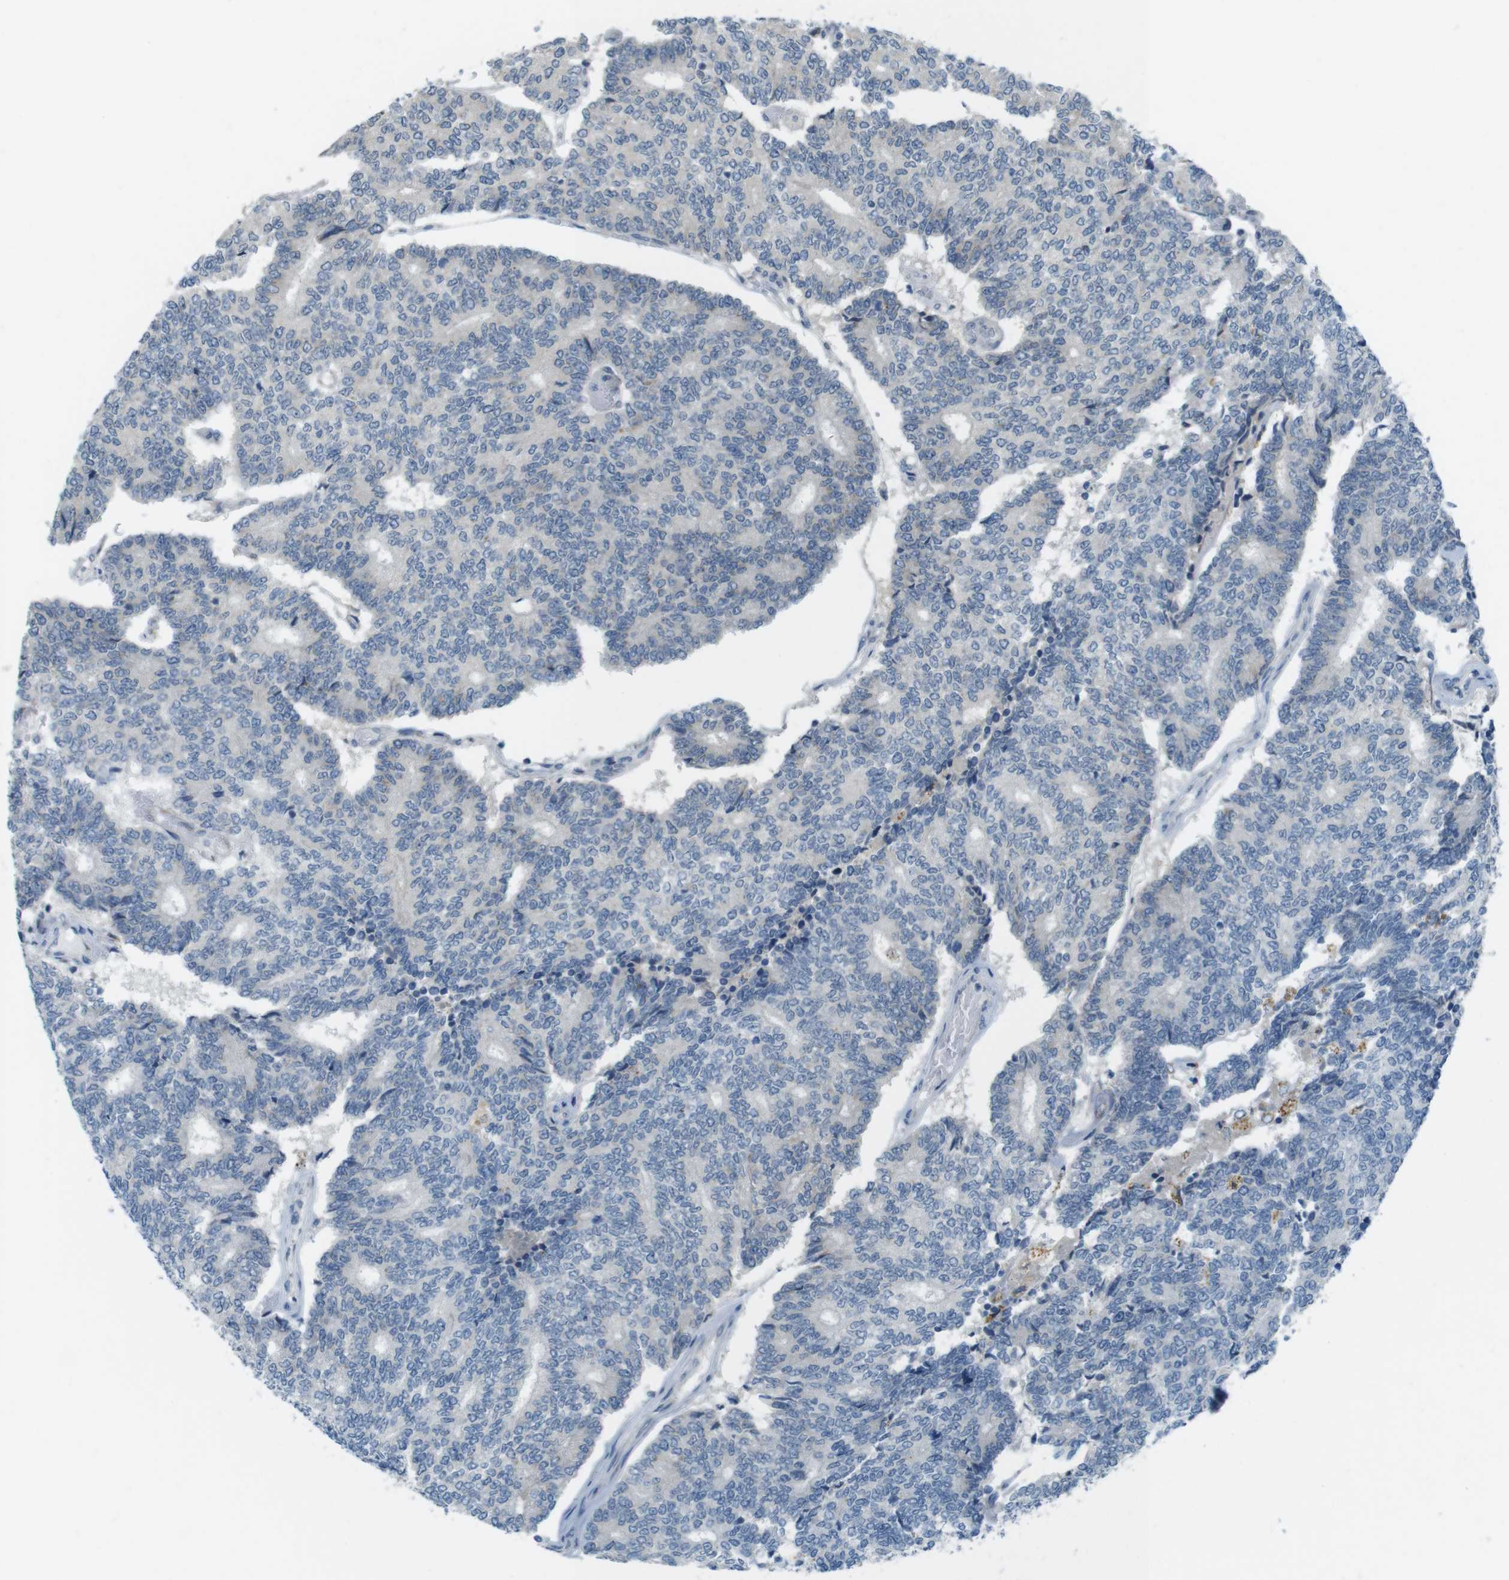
{"staining": {"intensity": "negative", "quantity": "none", "location": "none"}, "tissue": "prostate cancer", "cell_type": "Tumor cells", "image_type": "cancer", "snomed": [{"axis": "morphology", "description": "Normal tissue, NOS"}, {"axis": "morphology", "description": "Adenocarcinoma, High grade"}, {"axis": "topography", "description": "Prostate"}, {"axis": "topography", "description": "Seminal veicle"}], "caption": "This is an IHC photomicrograph of adenocarcinoma (high-grade) (prostate). There is no staining in tumor cells.", "gene": "UGT8", "patient": {"sex": "male", "age": 55}}